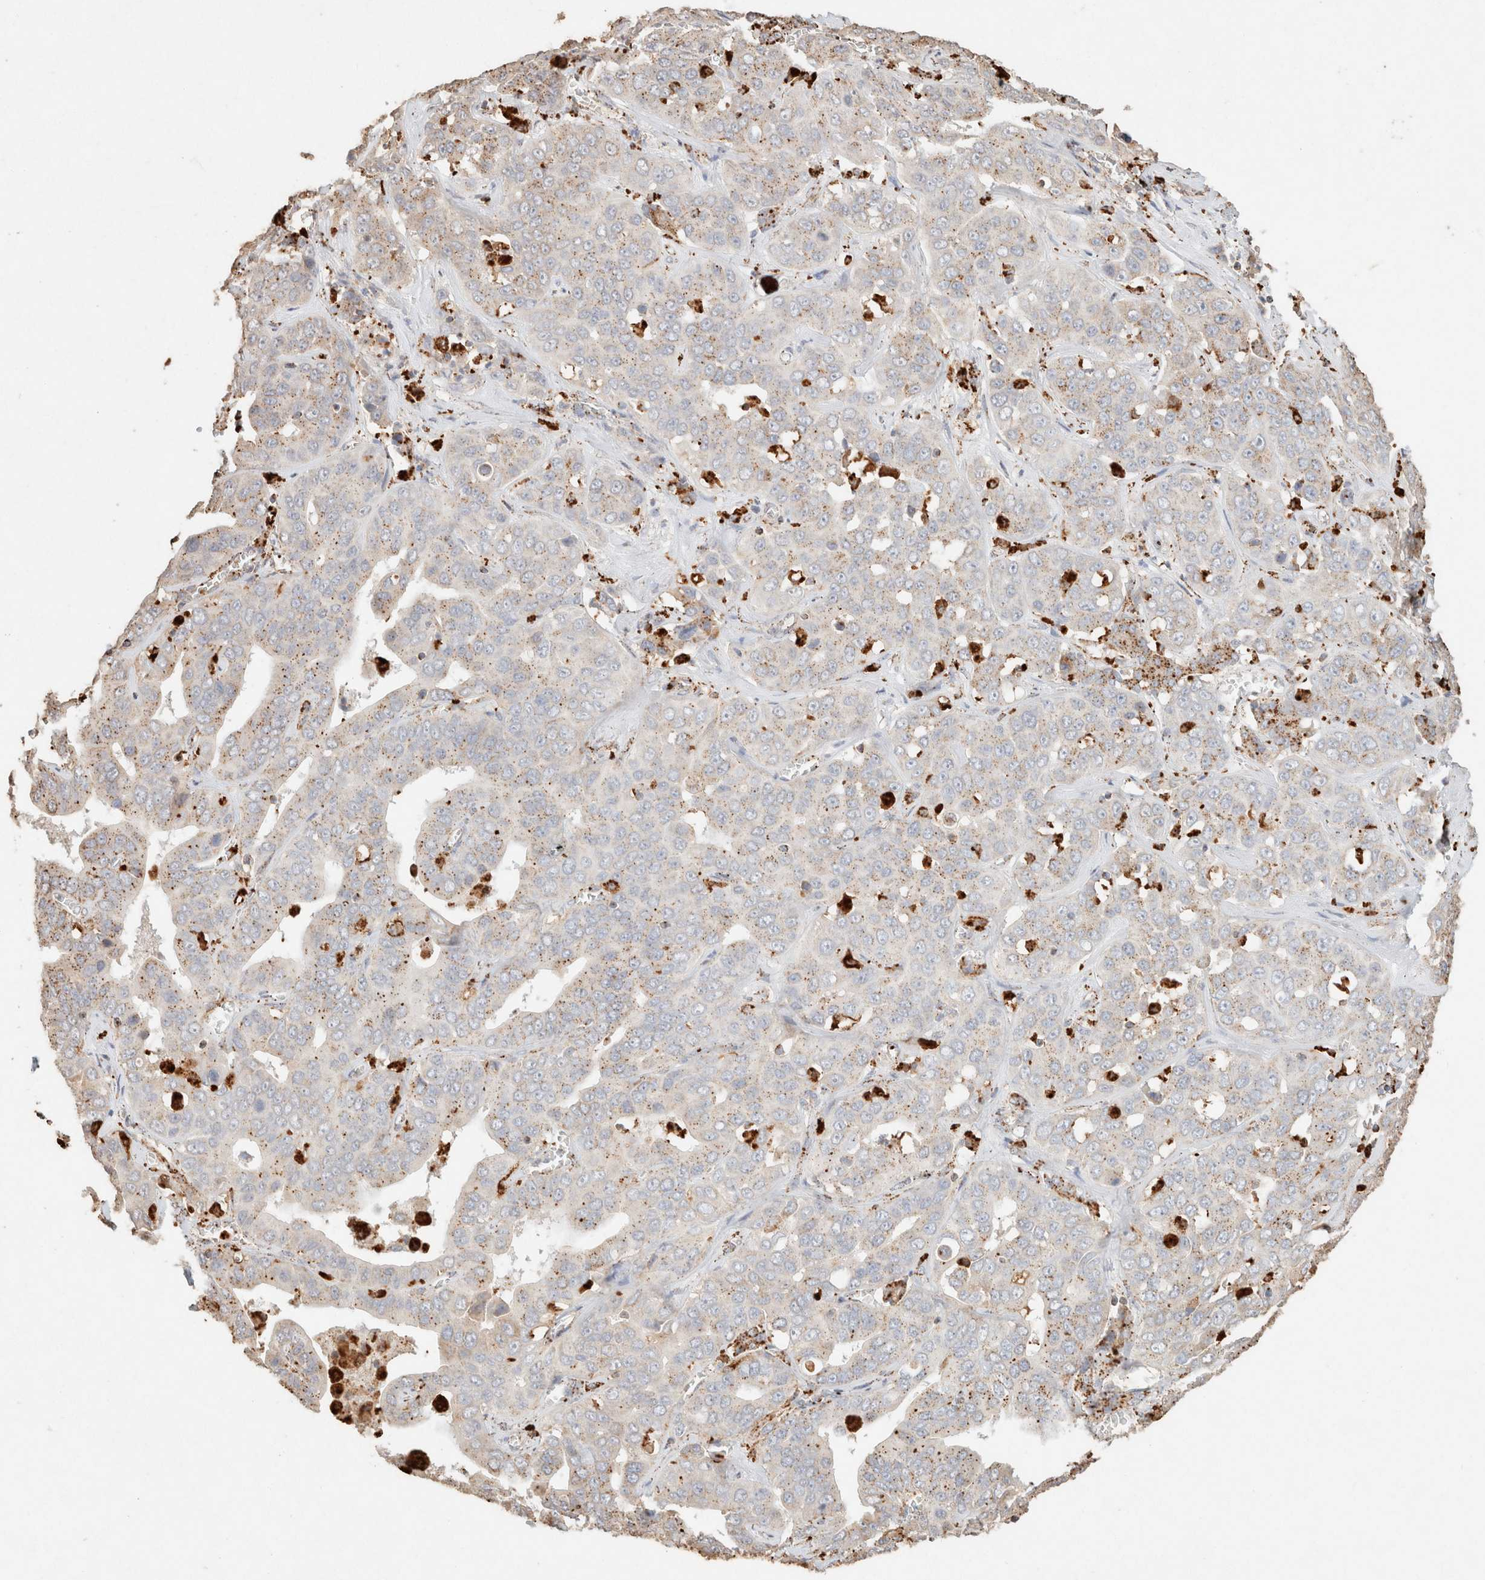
{"staining": {"intensity": "weak", "quantity": ">75%", "location": "cytoplasmic/membranous"}, "tissue": "liver cancer", "cell_type": "Tumor cells", "image_type": "cancer", "snomed": [{"axis": "morphology", "description": "Cholangiocarcinoma"}, {"axis": "topography", "description": "Liver"}], "caption": "Tumor cells exhibit low levels of weak cytoplasmic/membranous positivity in about >75% of cells in human liver cancer. The staining was performed using DAB, with brown indicating positive protein expression. Nuclei are stained blue with hematoxylin.", "gene": "CTSC", "patient": {"sex": "female", "age": 52}}